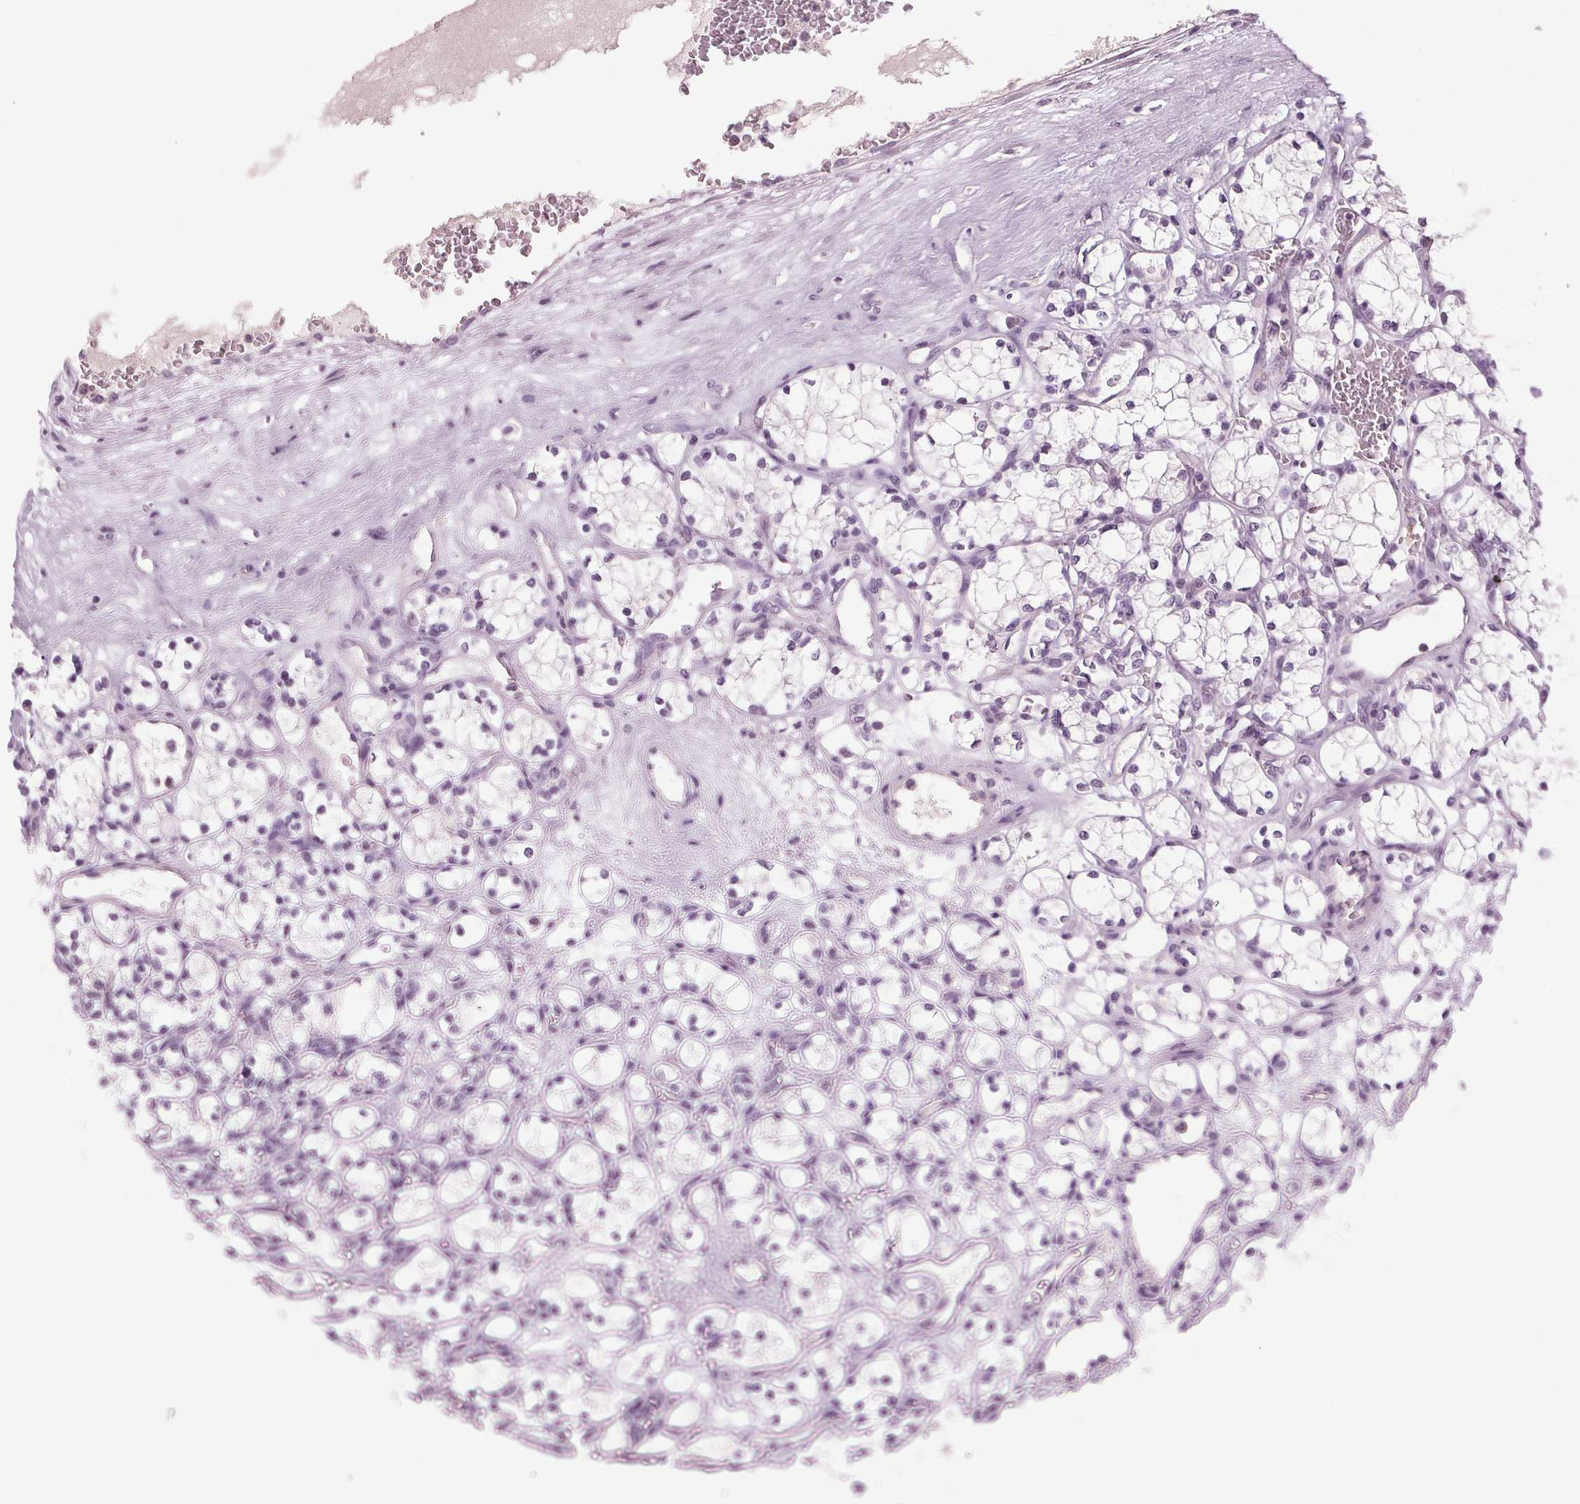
{"staining": {"intensity": "negative", "quantity": "none", "location": "none"}, "tissue": "renal cancer", "cell_type": "Tumor cells", "image_type": "cancer", "snomed": [{"axis": "morphology", "description": "Adenocarcinoma, NOS"}, {"axis": "topography", "description": "Kidney"}], "caption": "This is an immunohistochemistry image of human adenocarcinoma (renal). There is no staining in tumor cells.", "gene": "DNAH12", "patient": {"sex": "female", "age": 69}}